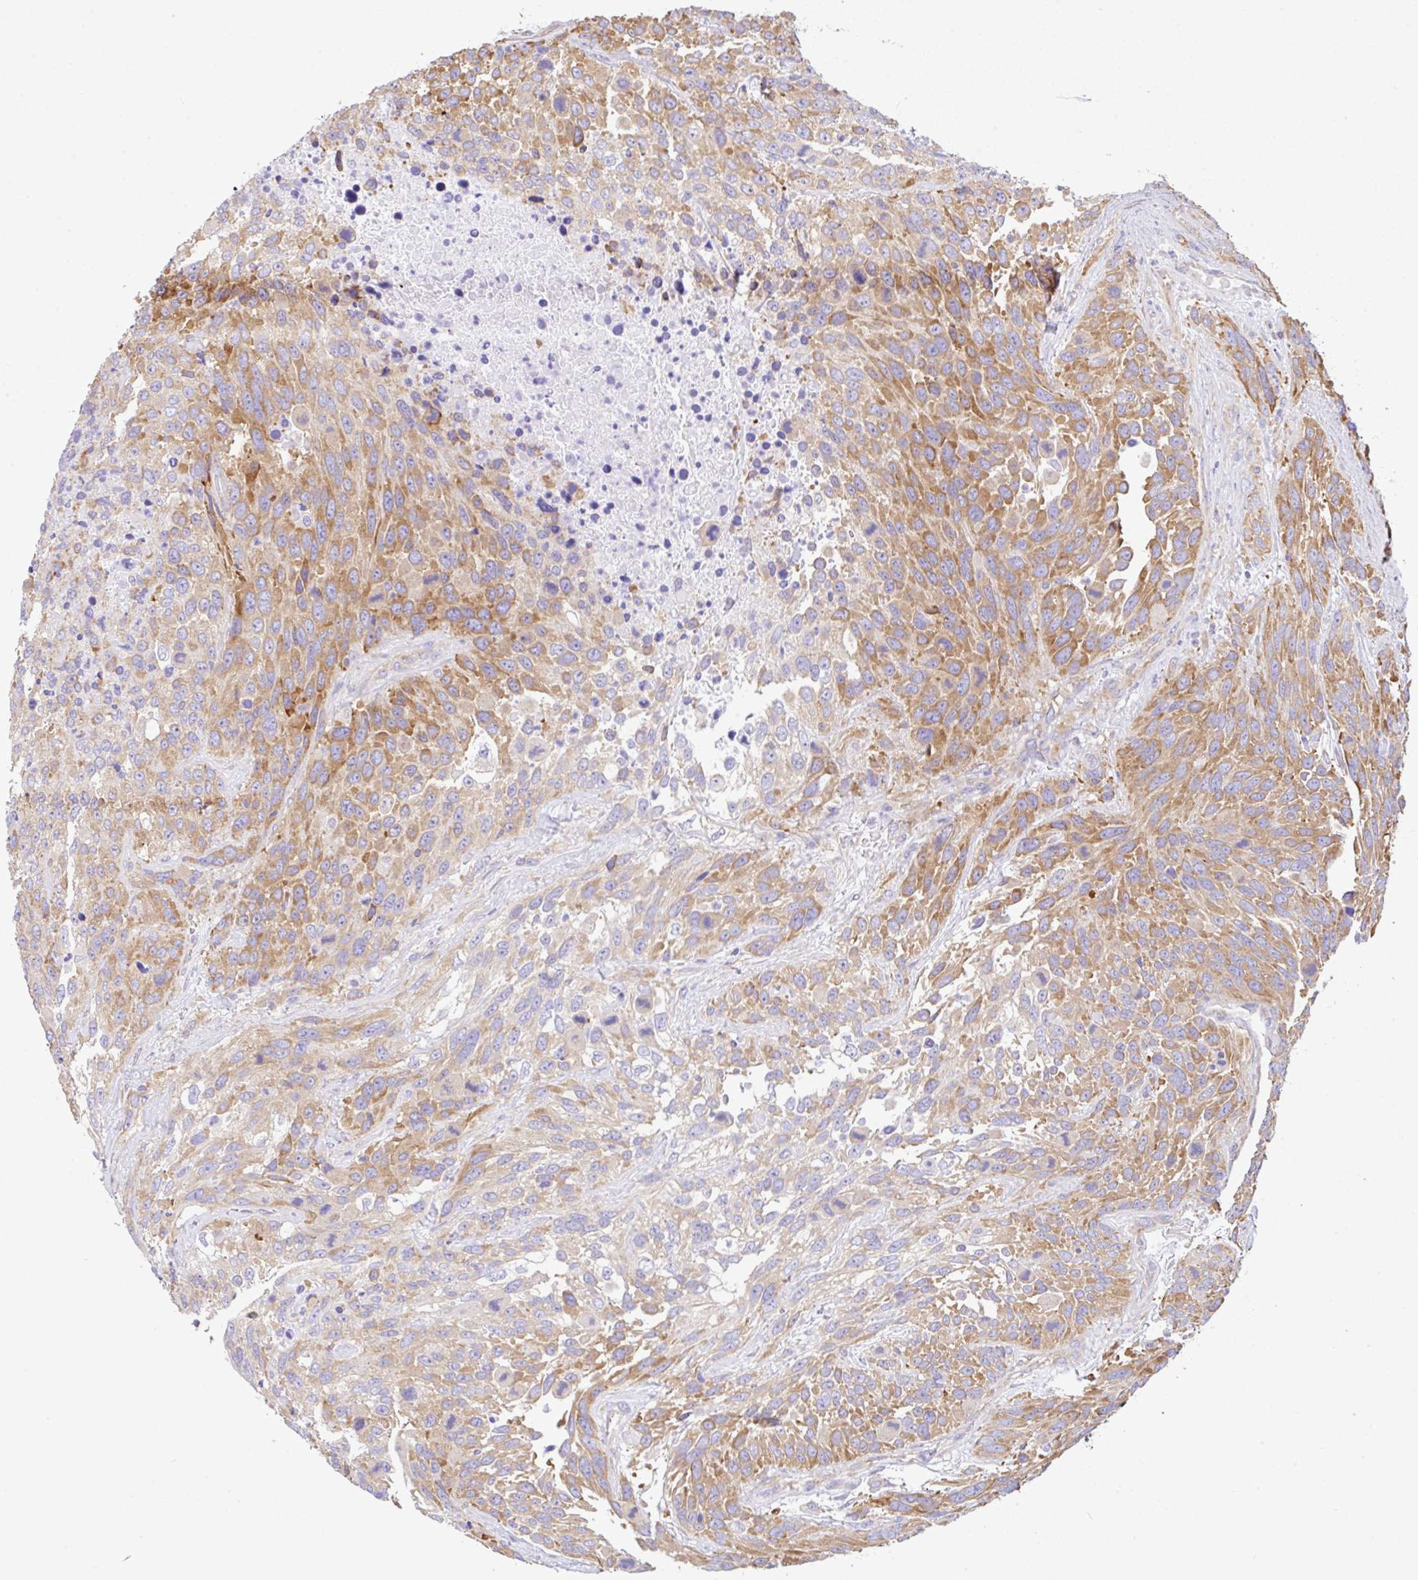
{"staining": {"intensity": "moderate", "quantity": ">75%", "location": "cytoplasmic/membranous"}, "tissue": "urothelial cancer", "cell_type": "Tumor cells", "image_type": "cancer", "snomed": [{"axis": "morphology", "description": "Urothelial carcinoma, High grade"}, {"axis": "topography", "description": "Urinary bladder"}], "caption": "DAB immunohistochemical staining of urothelial carcinoma (high-grade) reveals moderate cytoplasmic/membranous protein expression in approximately >75% of tumor cells.", "gene": "GFPT2", "patient": {"sex": "female", "age": 70}}